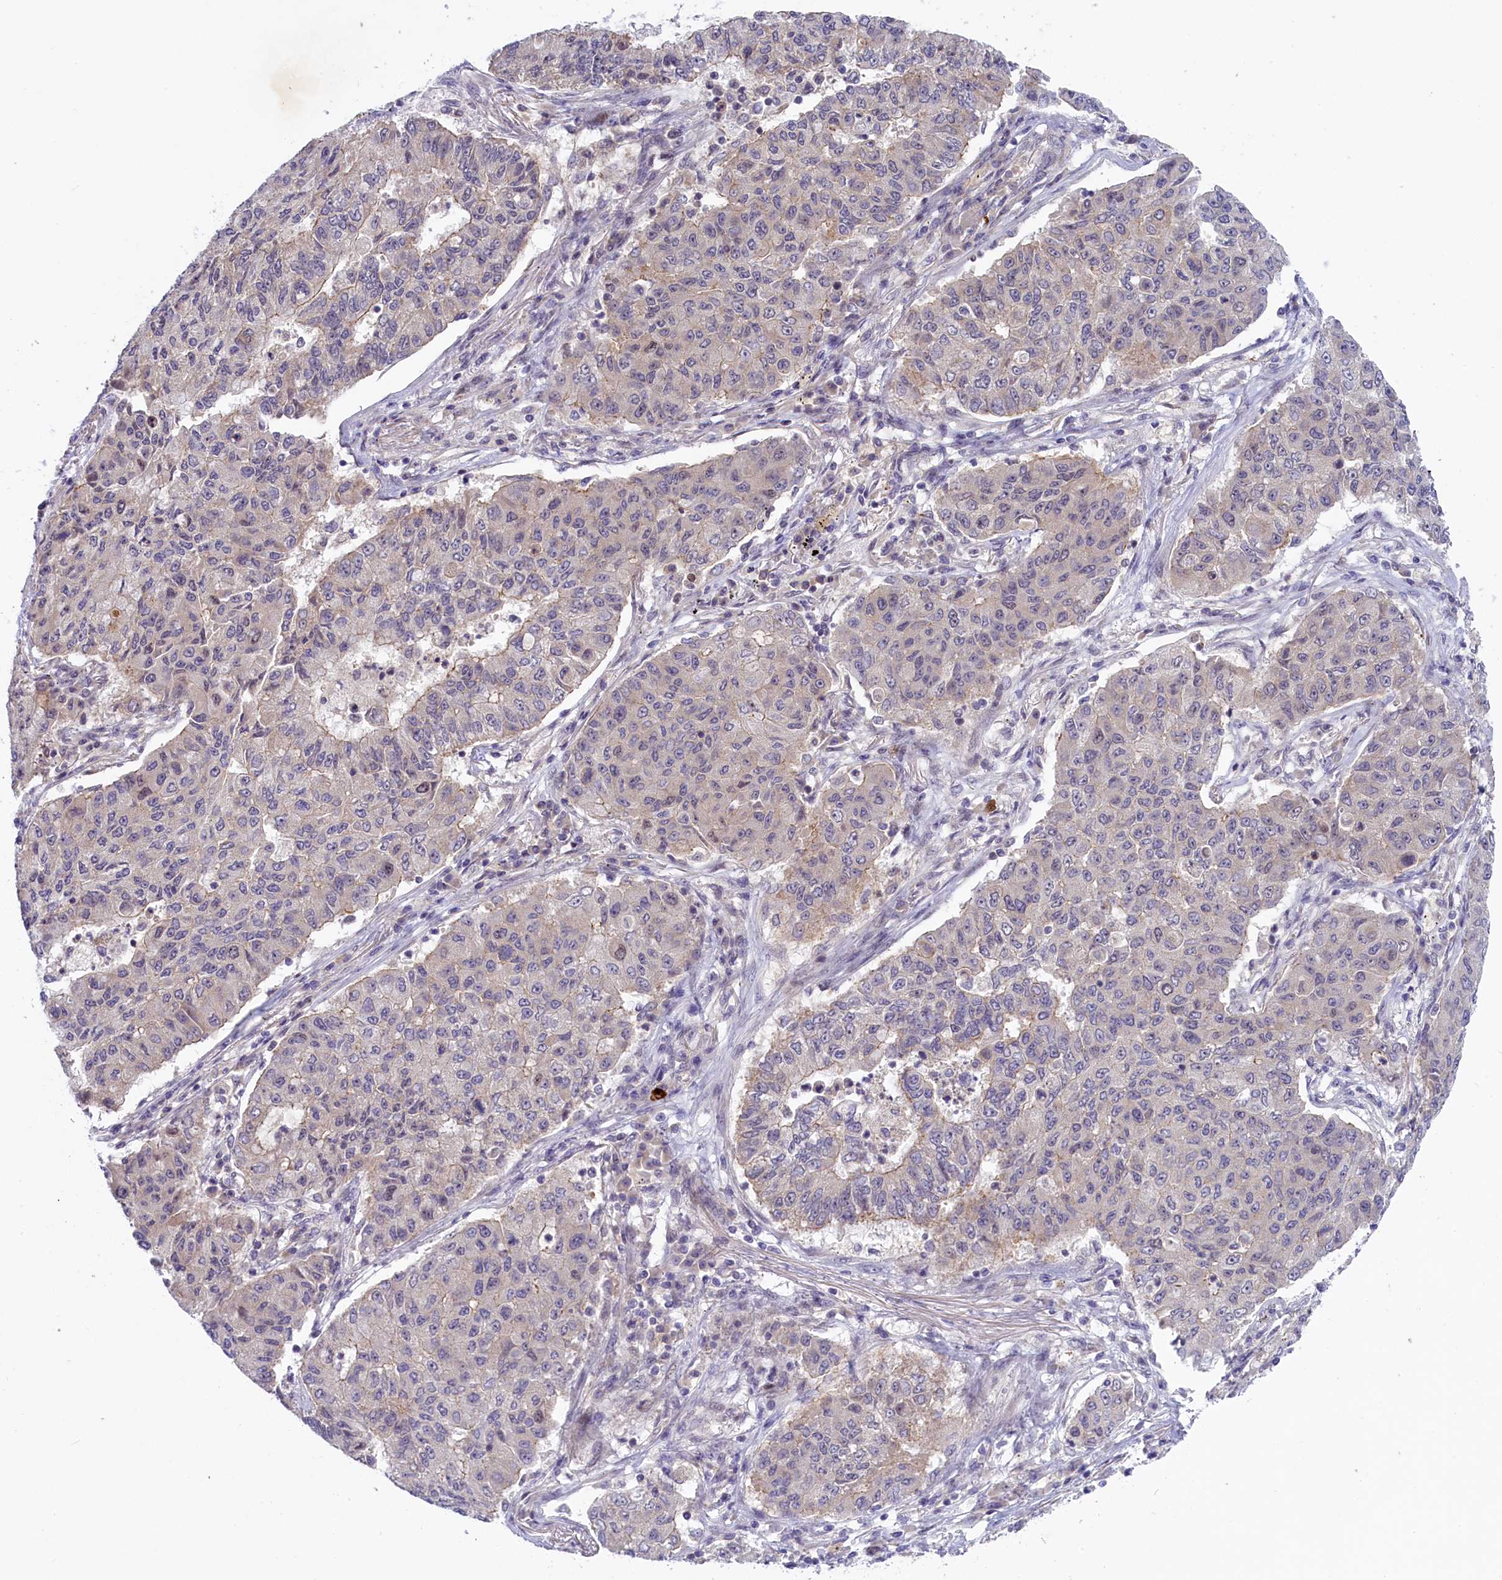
{"staining": {"intensity": "negative", "quantity": "none", "location": "none"}, "tissue": "lung cancer", "cell_type": "Tumor cells", "image_type": "cancer", "snomed": [{"axis": "morphology", "description": "Squamous cell carcinoma, NOS"}, {"axis": "topography", "description": "Lung"}], "caption": "Lung cancer was stained to show a protein in brown. There is no significant staining in tumor cells.", "gene": "CCL23", "patient": {"sex": "male", "age": 74}}